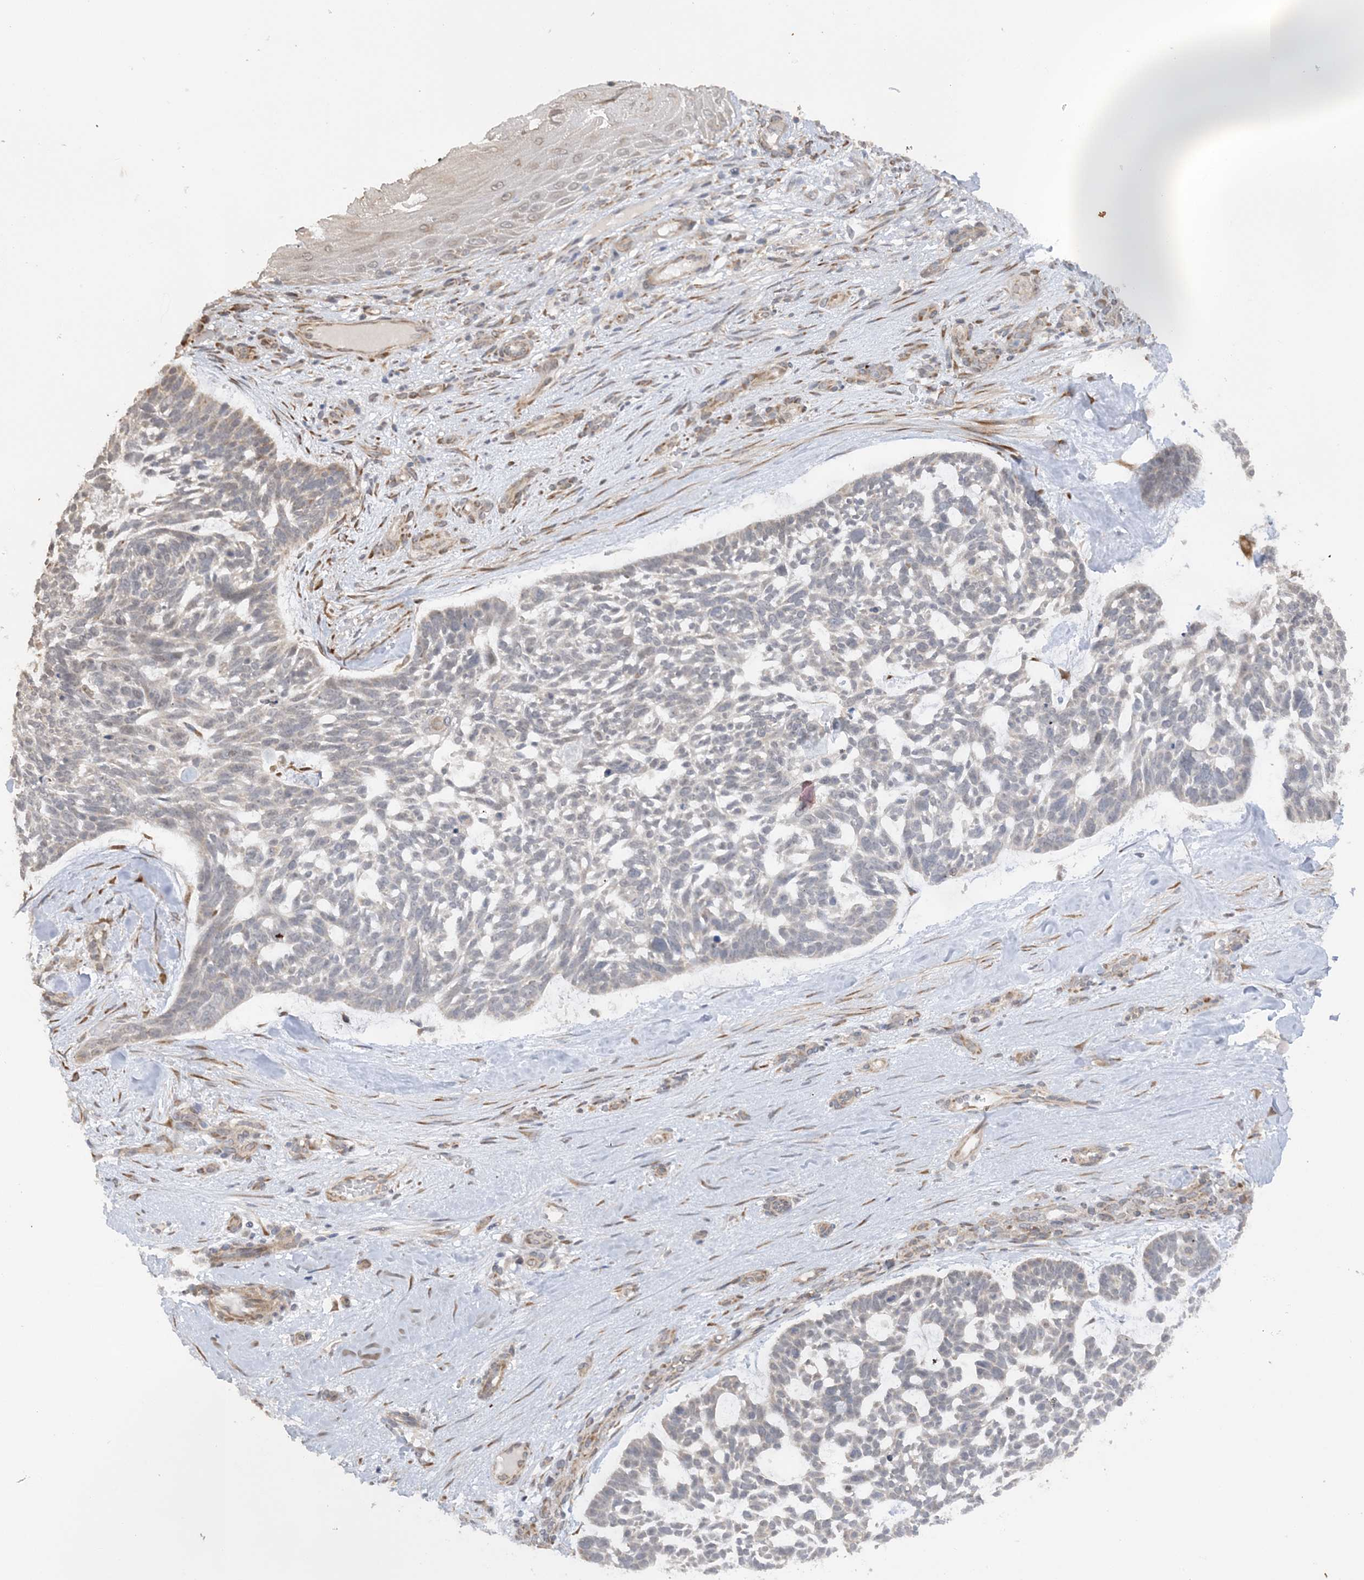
{"staining": {"intensity": "negative", "quantity": "none", "location": "none"}, "tissue": "skin cancer", "cell_type": "Tumor cells", "image_type": "cancer", "snomed": [{"axis": "morphology", "description": "Basal cell carcinoma"}, {"axis": "topography", "description": "Skin"}], "caption": "Histopathology image shows no protein positivity in tumor cells of skin cancer tissue.", "gene": "MRPL47", "patient": {"sex": "male", "age": 88}}